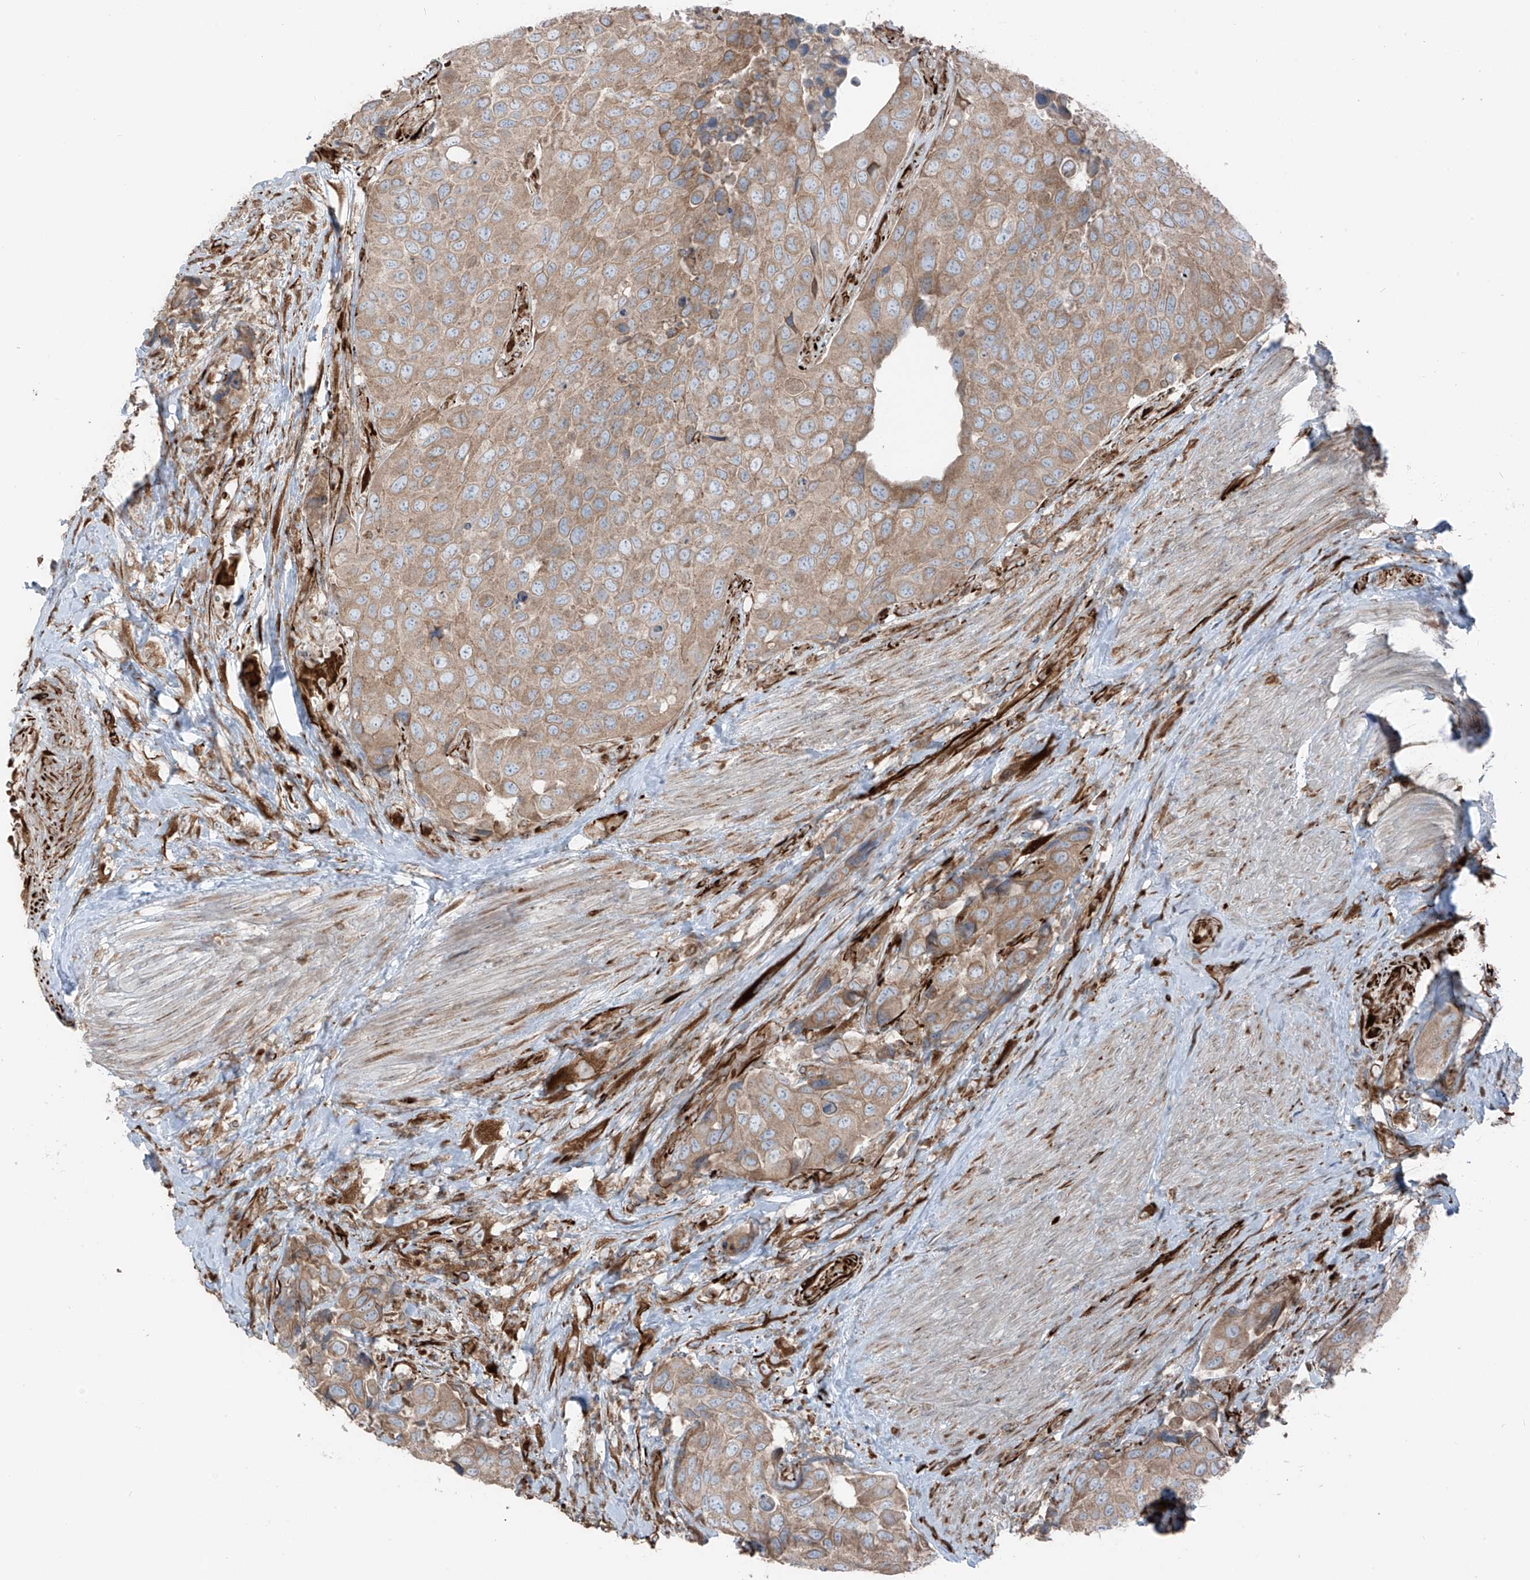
{"staining": {"intensity": "moderate", "quantity": ">75%", "location": "cytoplasmic/membranous"}, "tissue": "urothelial cancer", "cell_type": "Tumor cells", "image_type": "cancer", "snomed": [{"axis": "morphology", "description": "Urothelial carcinoma, High grade"}, {"axis": "topography", "description": "Urinary bladder"}], "caption": "Brown immunohistochemical staining in human high-grade urothelial carcinoma demonstrates moderate cytoplasmic/membranous expression in about >75% of tumor cells. The staining was performed using DAB, with brown indicating positive protein expression. Nuclei are stained blue with hematoxylin.", "gene": "ERLEC1", "patient": {"sex": "male", "age": 74}}